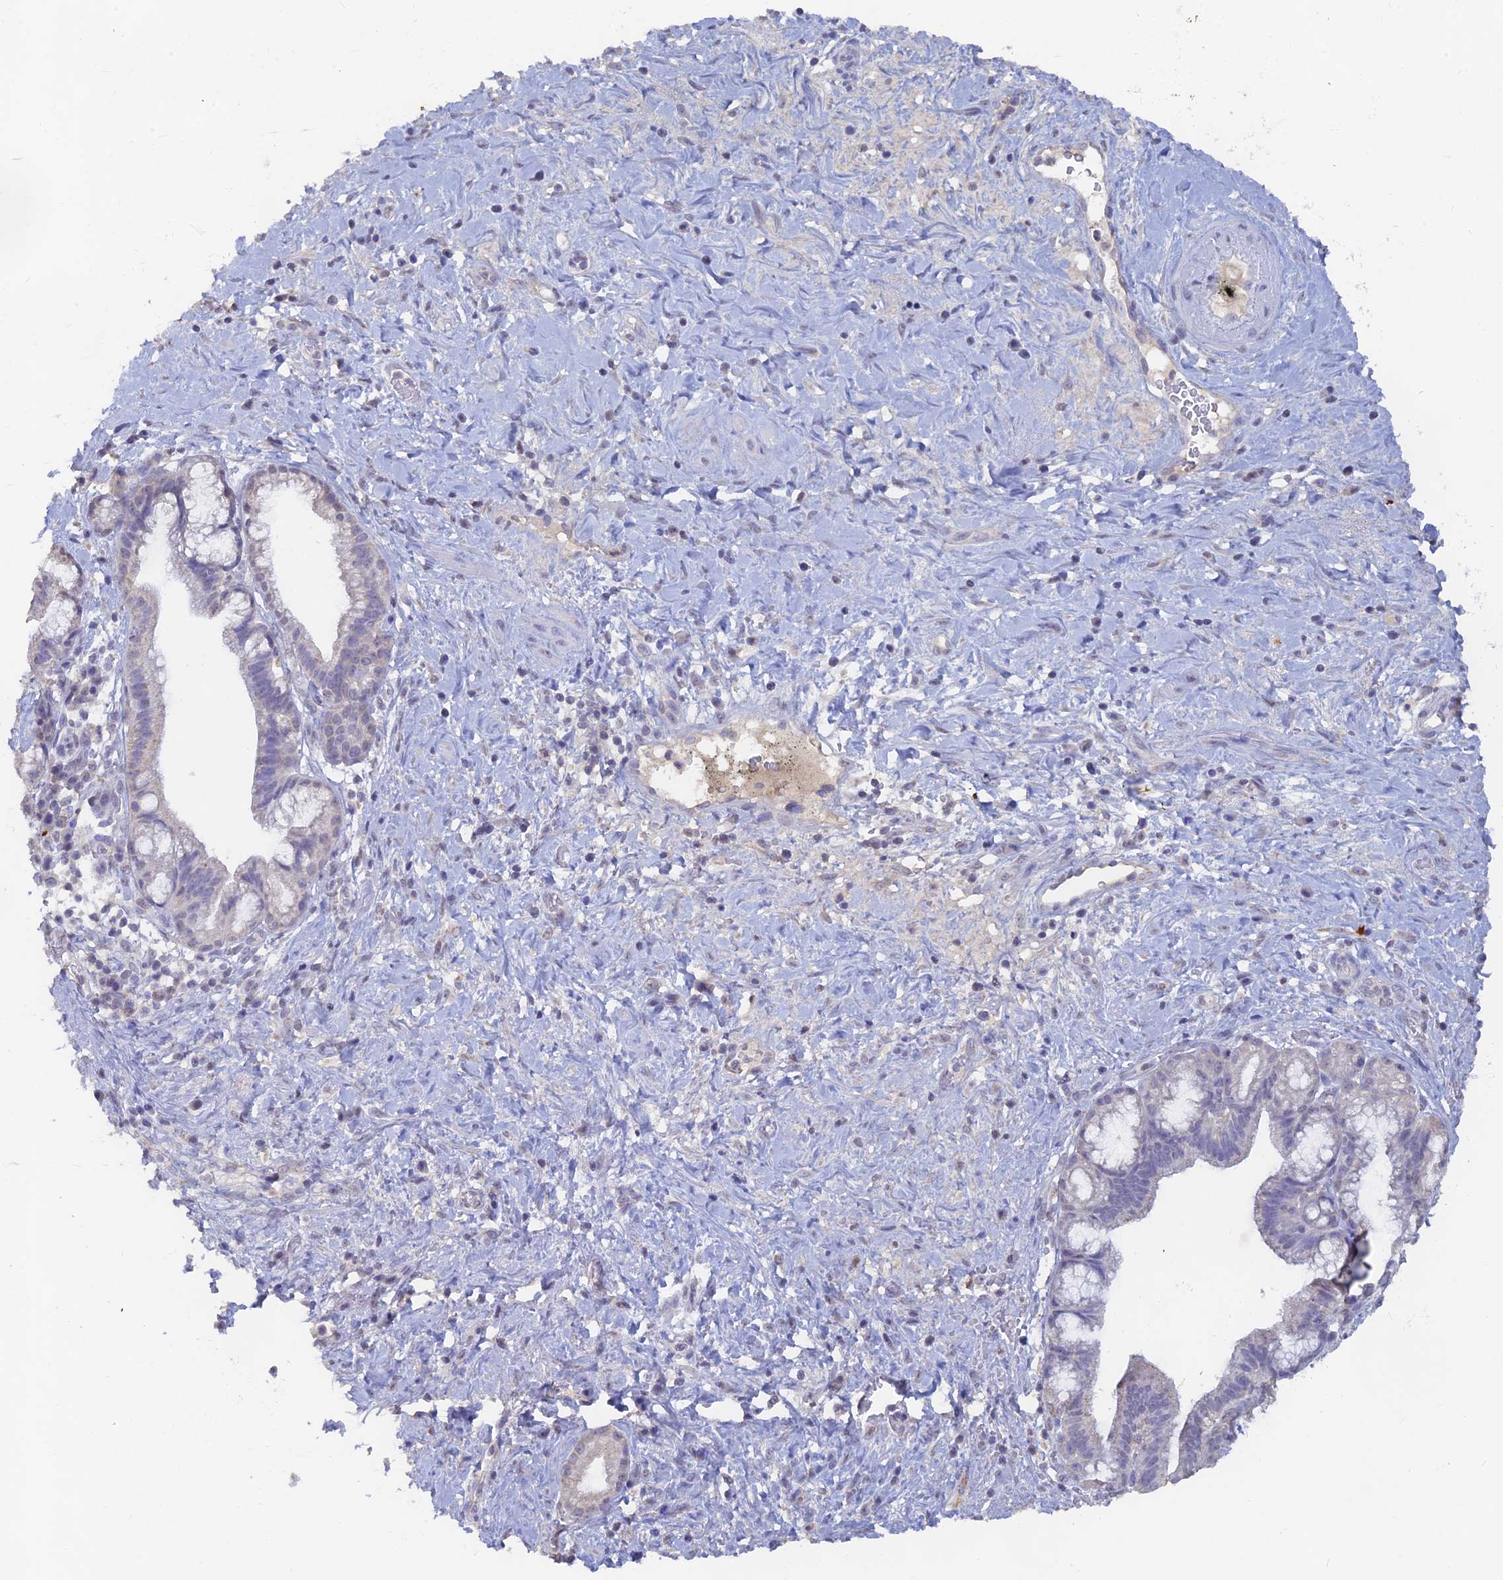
{"staining": {"intensity": "negative", "quantity": "none", "location": "none"}, "tissue": "pancreatic cancer", "cell_type": "Tumor cells", "image_type": "cancer", "snomed": [{"axis": "morphology", "description": "Adenocarcinoma, NOS"}, {"axis": "topography", "description": "Pancreas"}], "caption": "Tumor cells are negative for brown protein staining in pancreatic cancer.", "gene": "LRIF1", "patient": {"sex": "male", "age": 72}}